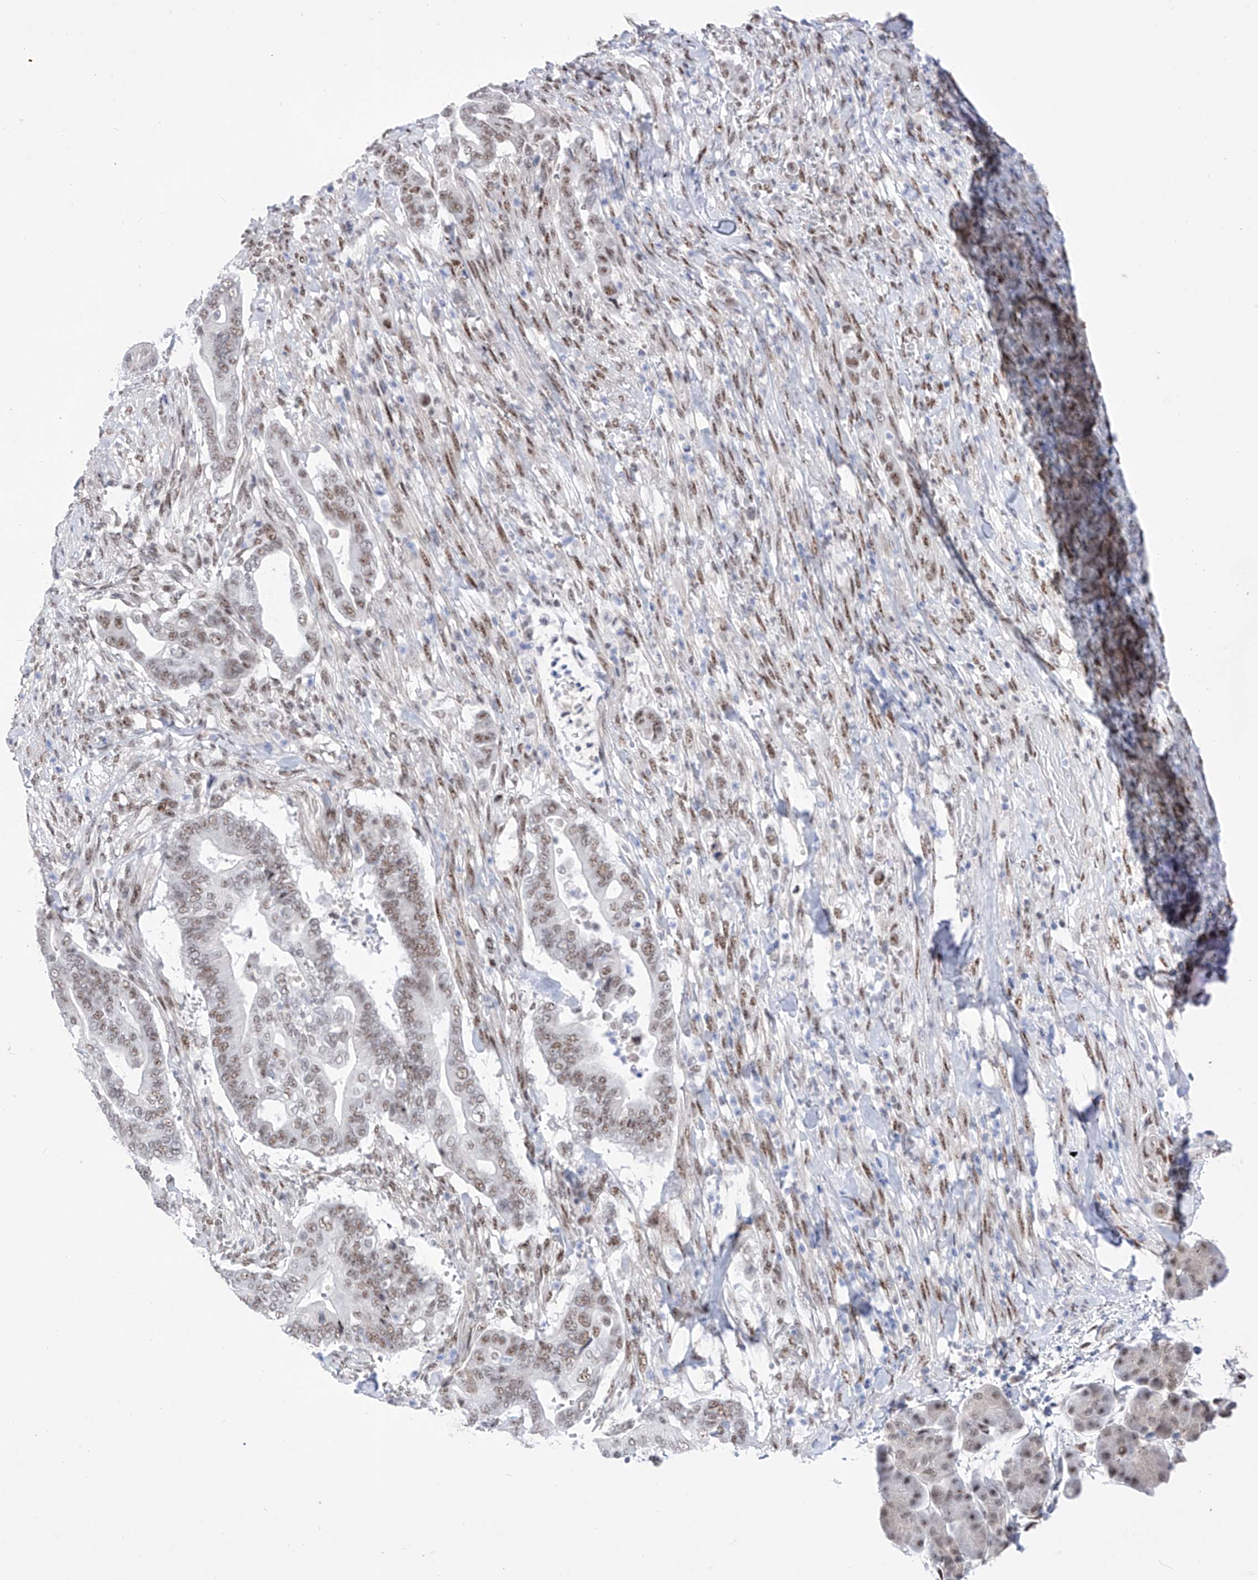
{"staining": {"intensity": "weak", "quantity": ">75%", "location": "nuclear"}, "tissue": "pancreatic cancer", "cell_type": "Tumor cells", "image_type": "cancer", "snomed": [{"axis": "morphology", "description": "Adenocarcinoma, NOS"}, {"axis": "topography", "description": "Pancreas"}], "caption": "Approximately >75% of tumor cells in pancreatic adenocarcinoma reveal weak nuclear protein expression as visualized by brown immunohistochemical staining.", "gene": "ATN1", "patient": {"sex": "male", "age": 68}}